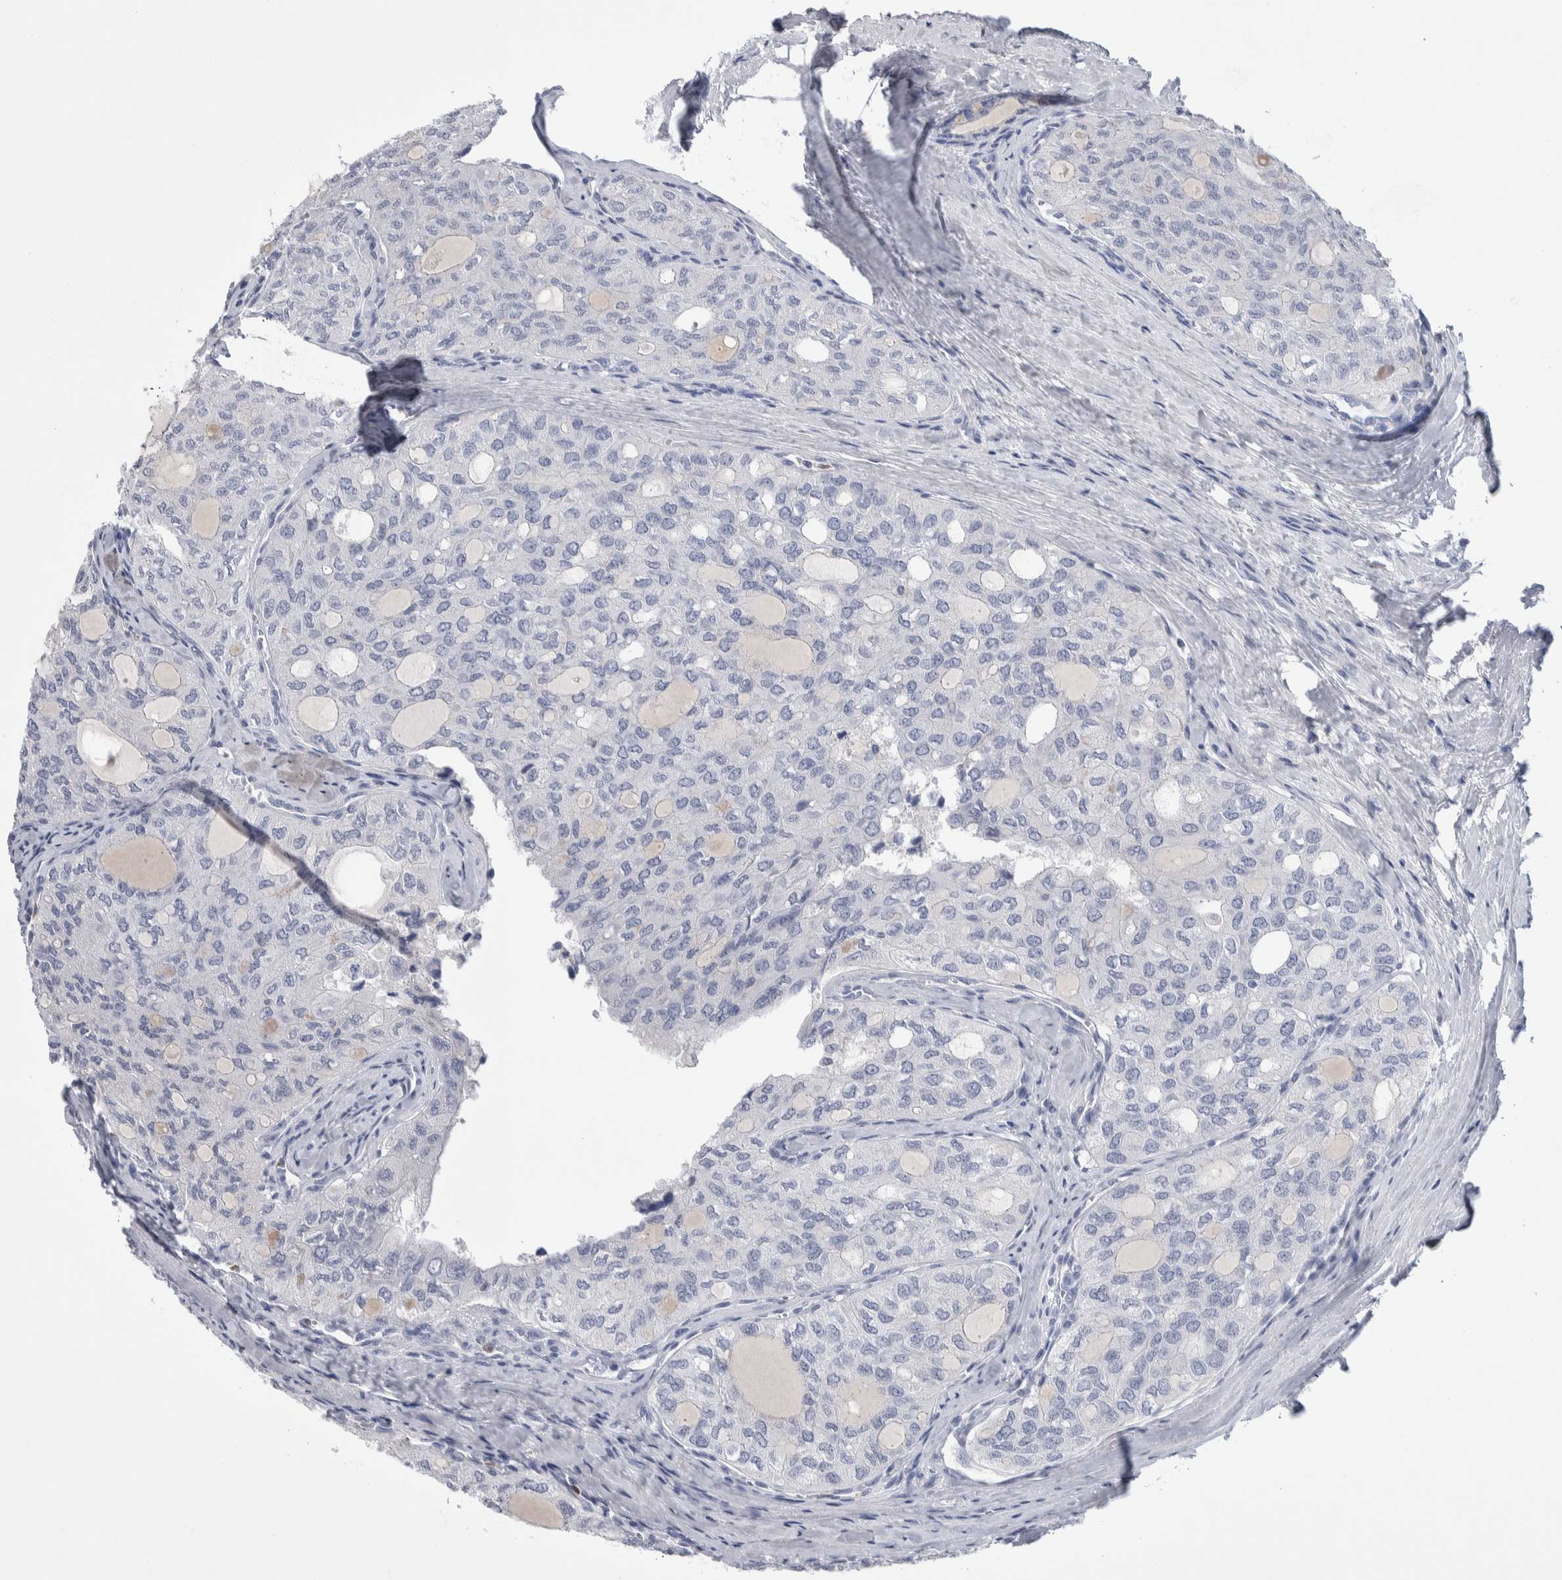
{"staining": {"intensity": "negative", "quantity": "none", "location": "none"}, "tissue": "thyroid cancer", "cell_type": "Tumor cells", "image_type": "cancer", "snomed": [{"axis": "morphology", "description": "Follicular adenoma carcinoma, NOS"}, {"axis": "topography", "description": "Thyroid gland"}], "caption": "Tumor cells are negative for protein expression in human thyroid cancer.", "gene": "LURAP1L", "patient": {"sex": "male", "age": 75}}